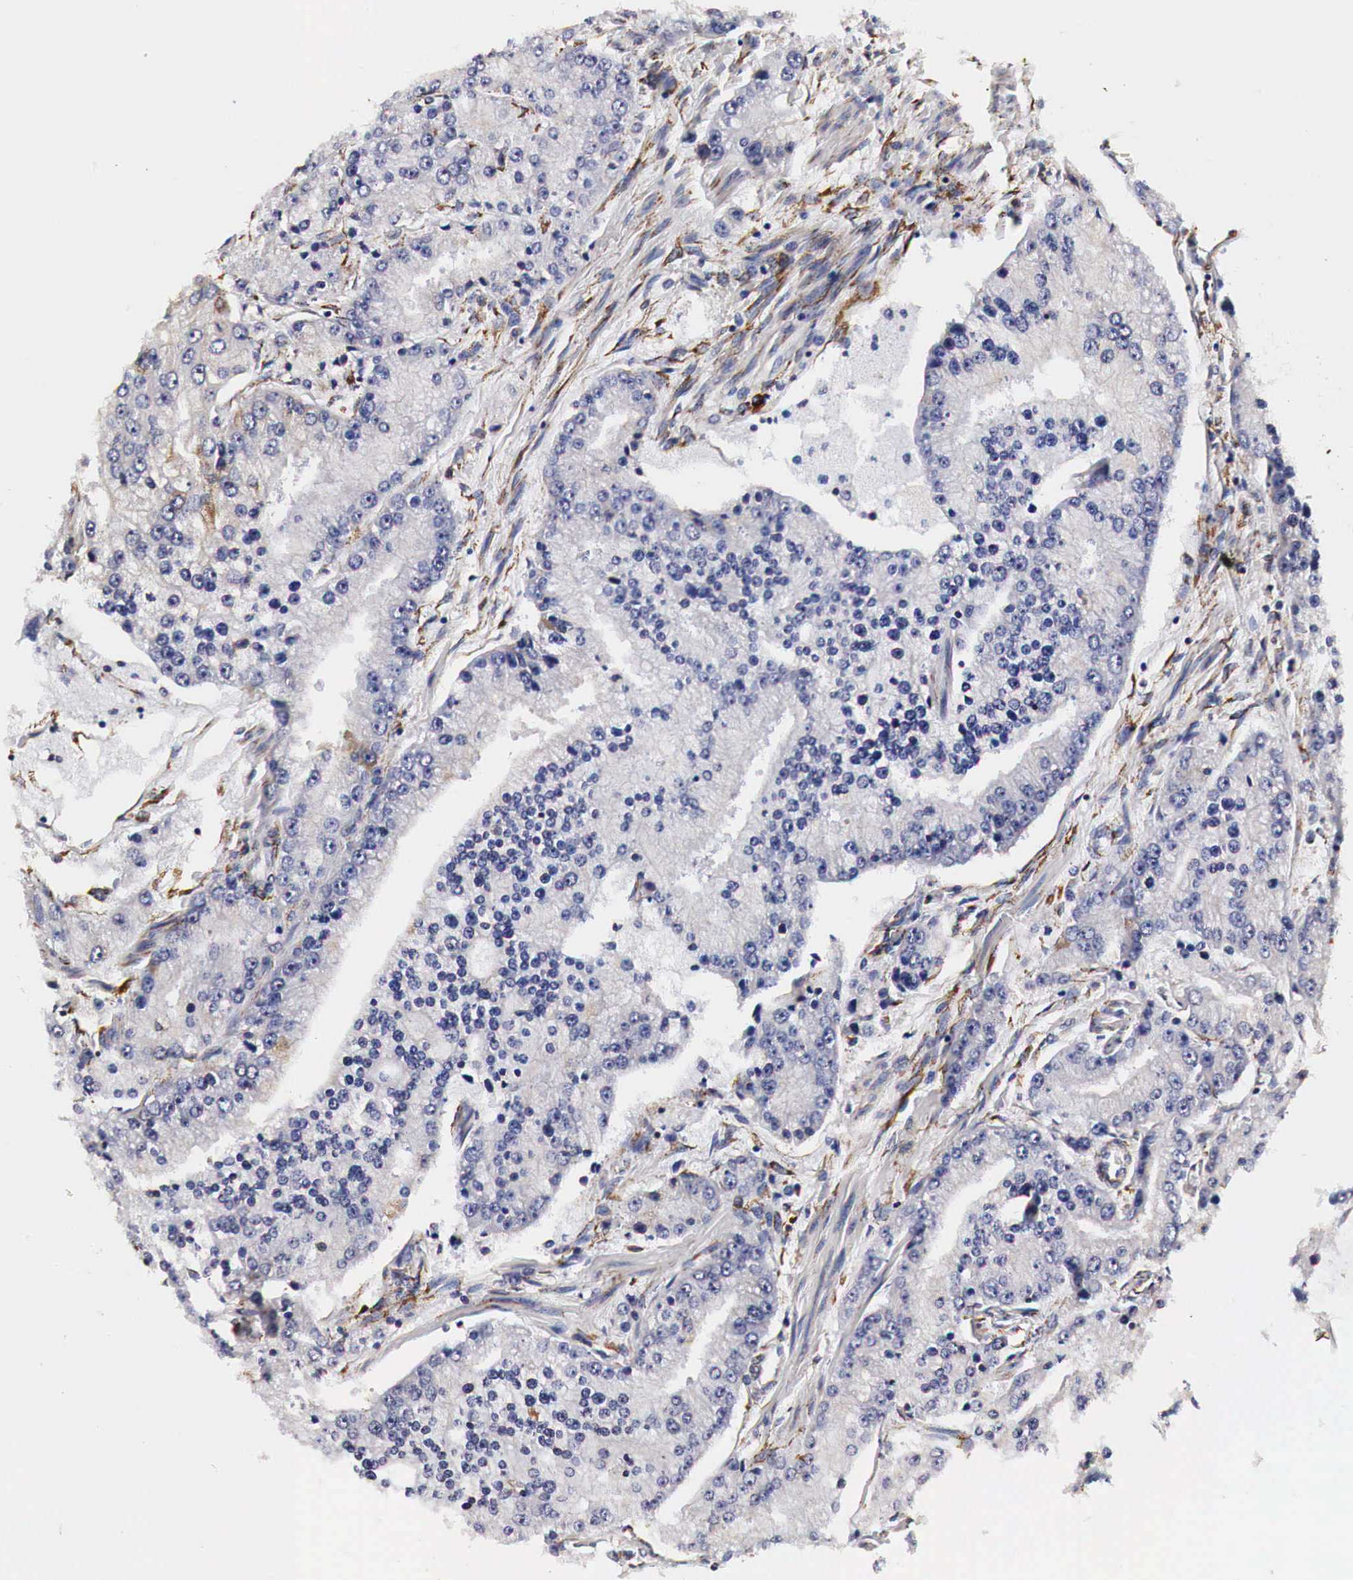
{"staining": {"intensity": "negative", "quantity": "none", "location": "none"}, "tissue": "prostate cancer", "cell_type": "Tumor cells", "image_type": "cancer", "snomed": [{"axis": "morphology", "description": "Adenocarcinoma, Medium grade"}, {"axis": "topography", "description": "Prostate"}], "caption": "IHC image of neoplastic tissue: human prostate cancer stained with DAB displays no significant protein staining in tumor cells.", "gene": "CKAP4", "patient": {"sex": "male", "age": 72}}